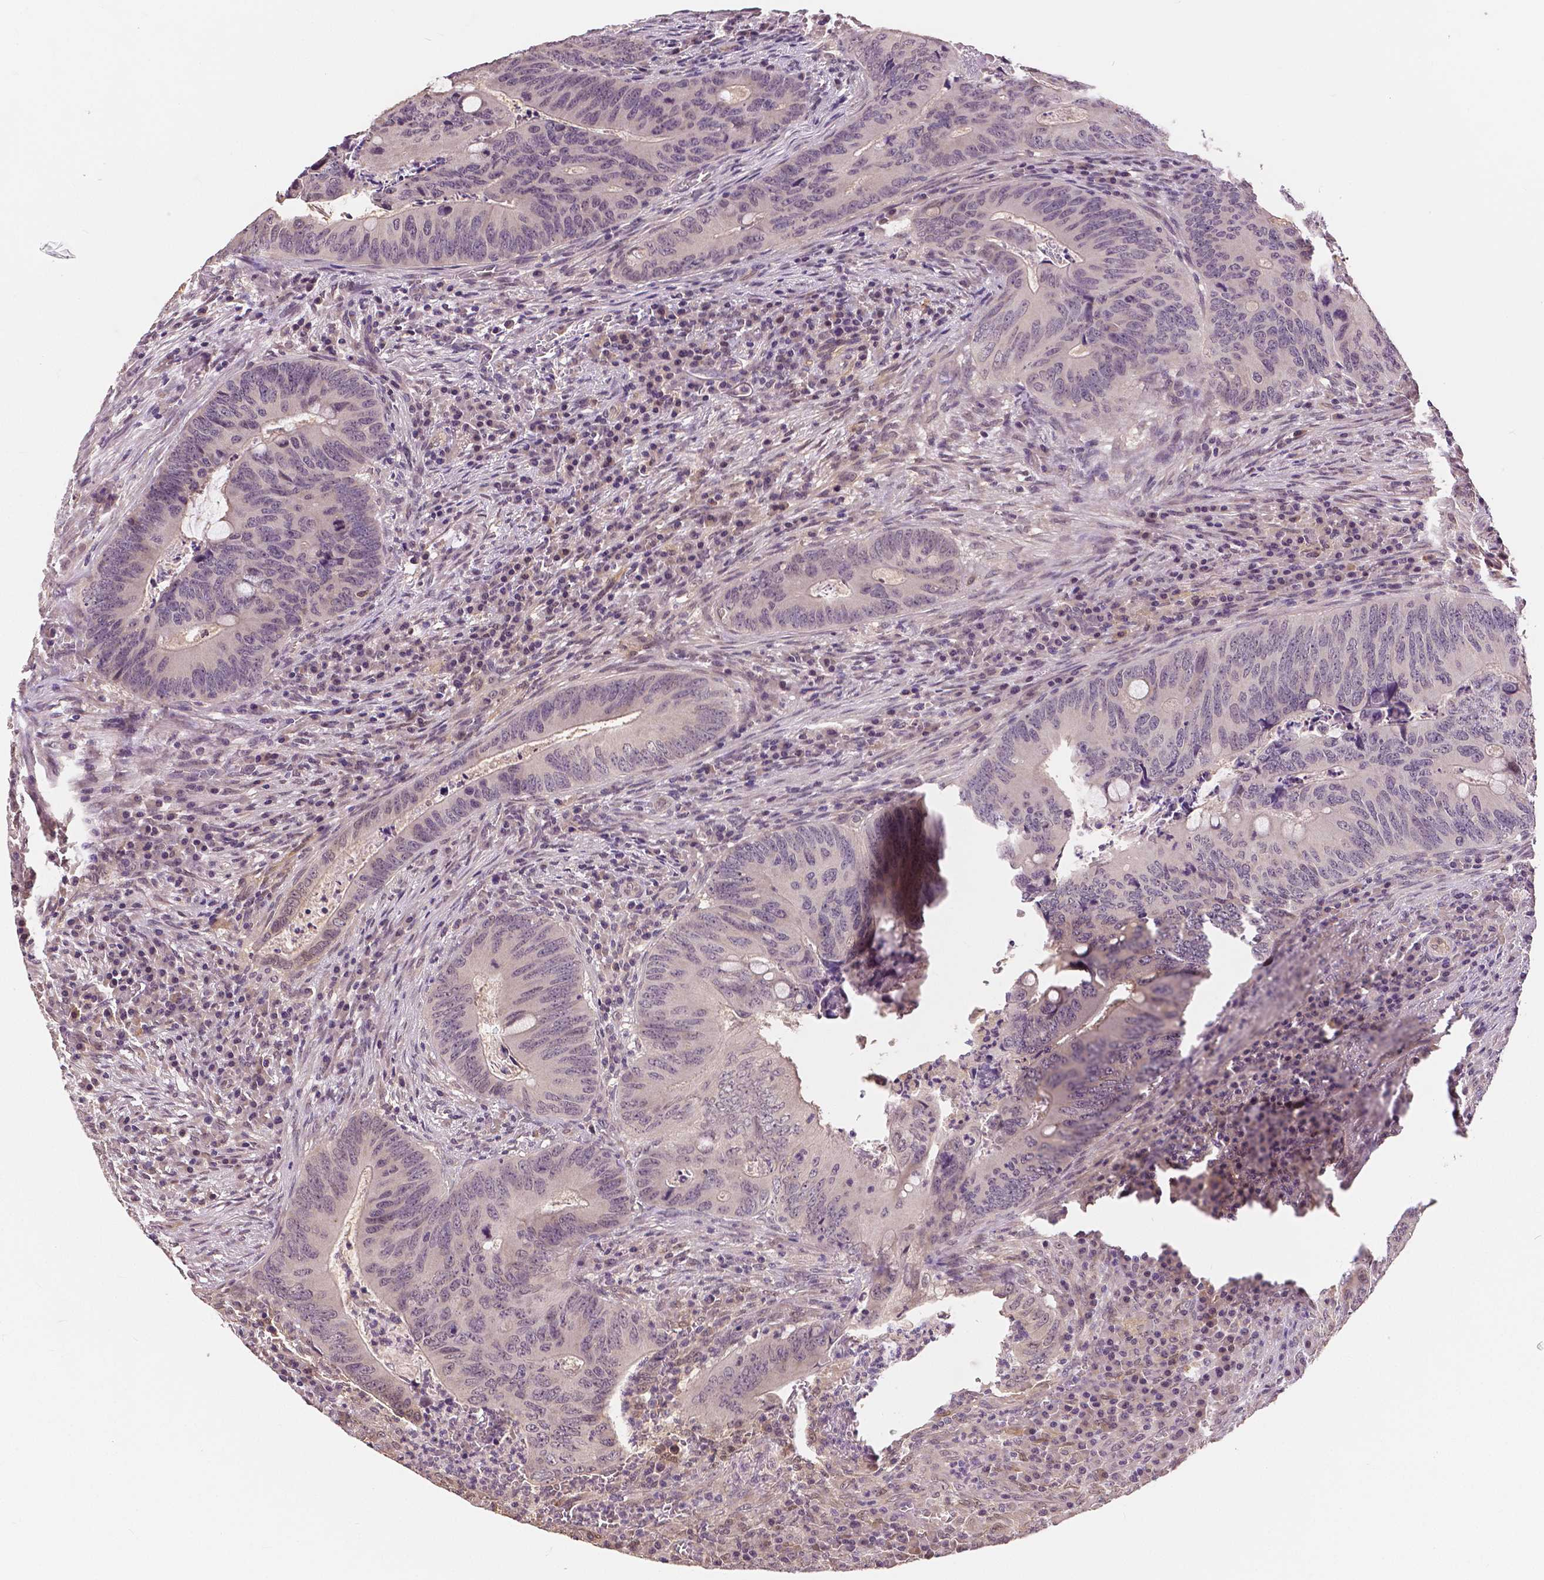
{"staining": {"intensity": "weak", "quantity": "<25%", "location": "cytoplasmic/membranous"}, "tissue": "colorectal cancer", "cell_type": "Tumor cells", "image_type": "cancer", "snomed": [{"axis": "morphology", "description": "Adenocarcinoma, NOS"}, {"axis": "topography", "description": "Colon"}], "caption": "Colorectal adenocarcinoma was stained to show a protein in brown. There is no significant expression in tumor cells.", "gene": "MAP1LC3B", "patient": {"sex": "female", "age": 74}}